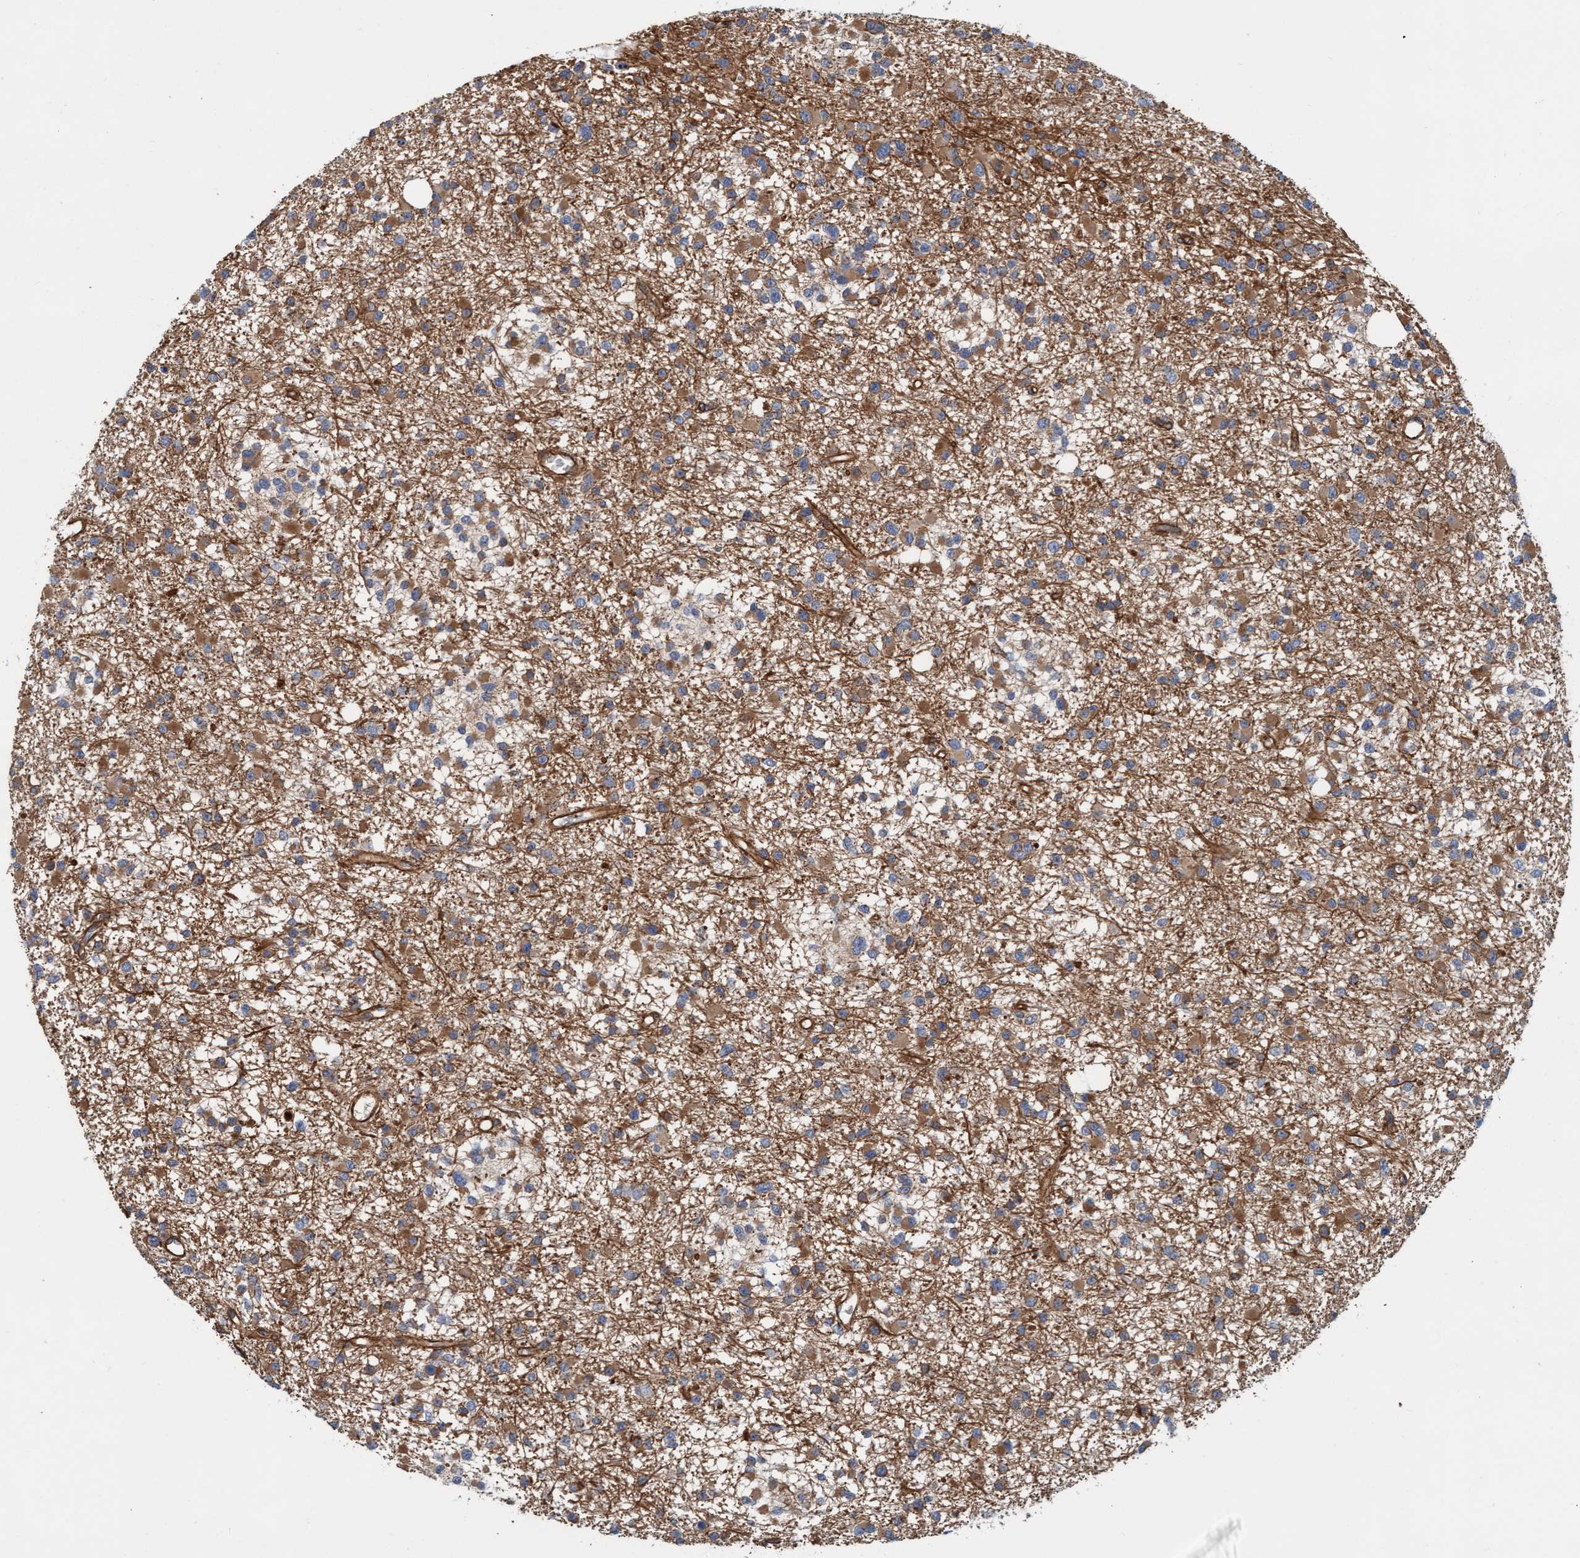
{"staining": {"intensity": "moderate", "quantity": ">75%", "location": "cytoplasmic/membranous"}, "tissue": "glioma", "cell_type": "Tumor cells", "image_type": "cancer", "snomed": [{"axis": "morphology", "description": "Glioma, malignant, Low grade"}, {"axis": "topography", "description": "Brain"}], "caption": "This is a micrograph of immunohistochemistry (IHC) staining of glioma, which shows moderate positivity in the cytoplasmic/membranous of tumor cells.", "gene": "STXBP4", "patient": {"sex": "female", "age": 22}}